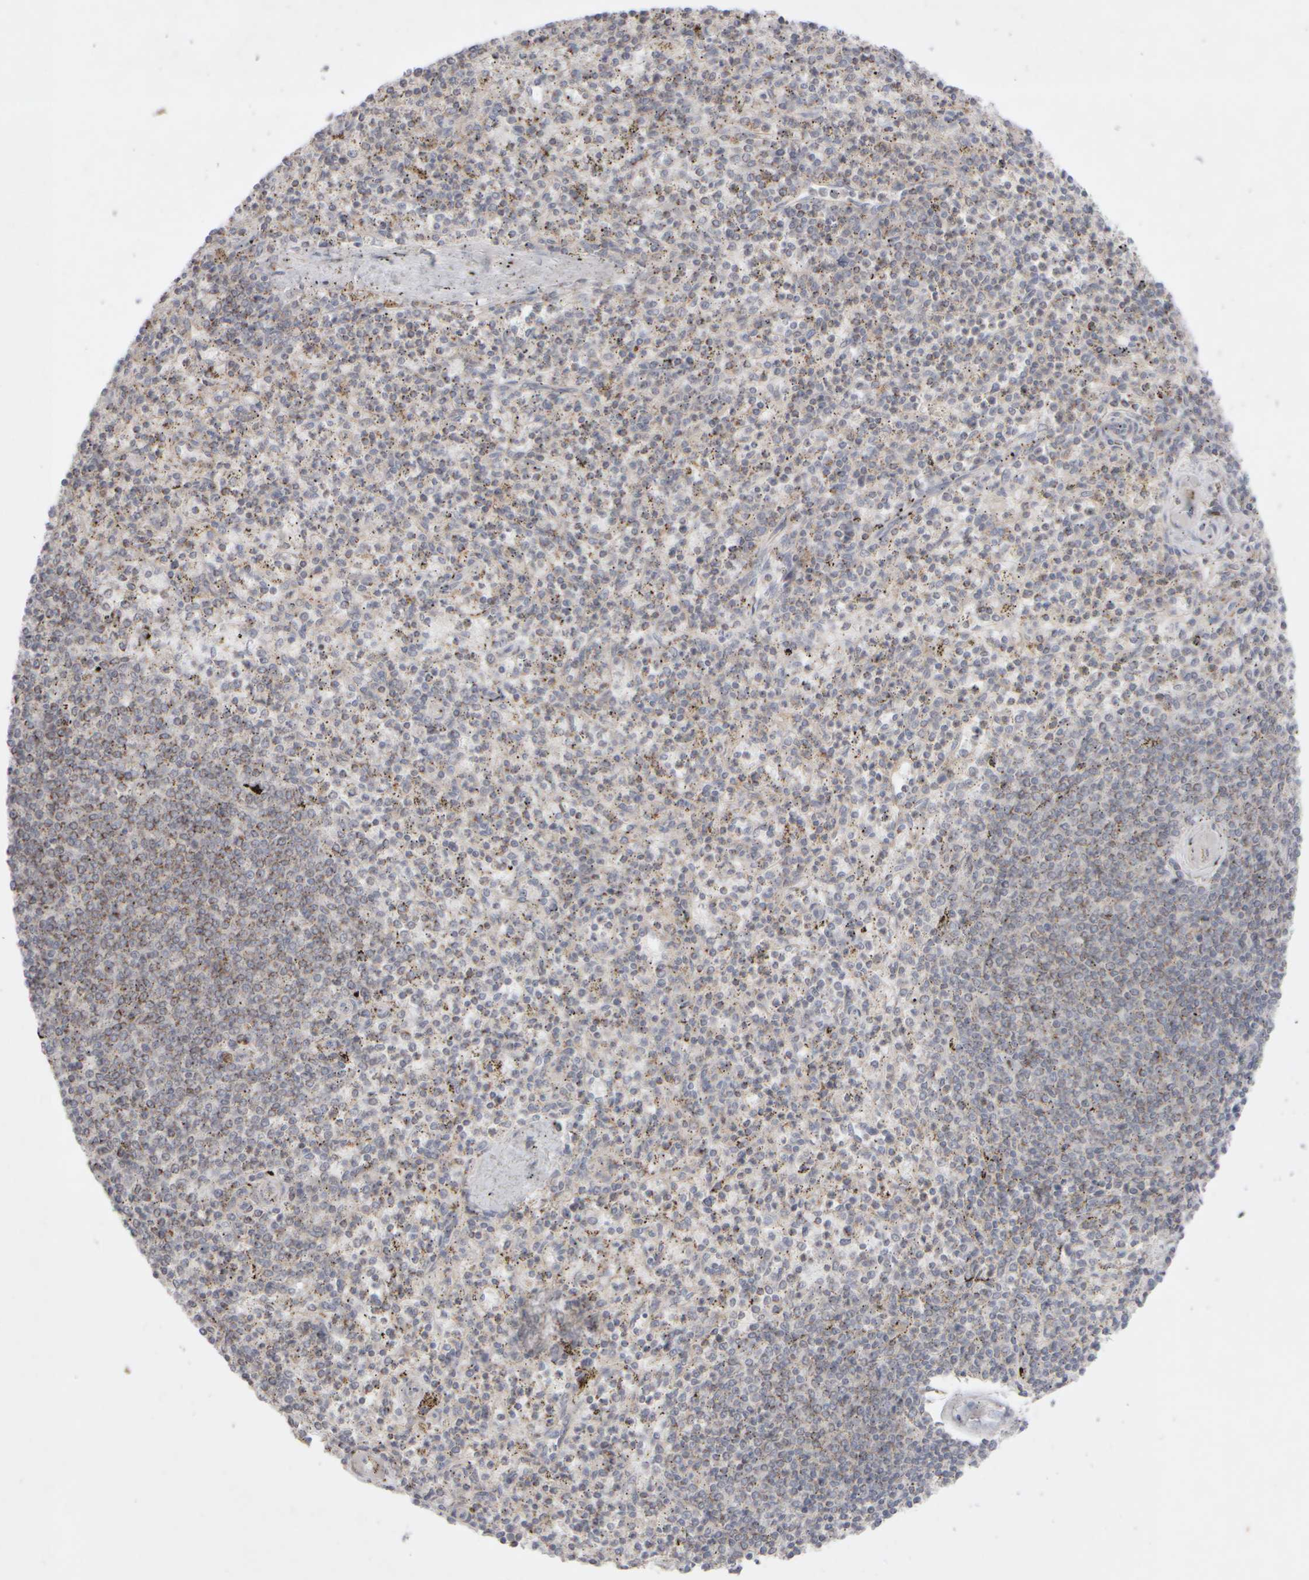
{"staining": {"intensity": "negative", "quantity": "none", "location": "none"}, "tissue": "spleen", "cell_type": "Cells in red pulp", "image_type": "normal", "snomed": [{"axis": "morphology", "description": "Normal tissue, NOS"}, {"axis": "topography", "description": "Spleen"}], "caption": "DAB immunohistochemical staining of benign human spleen displays no significant positivity in cells in red pulp.", "gene": "CHADL", "patient": {"sex": "male", "age": 72}}